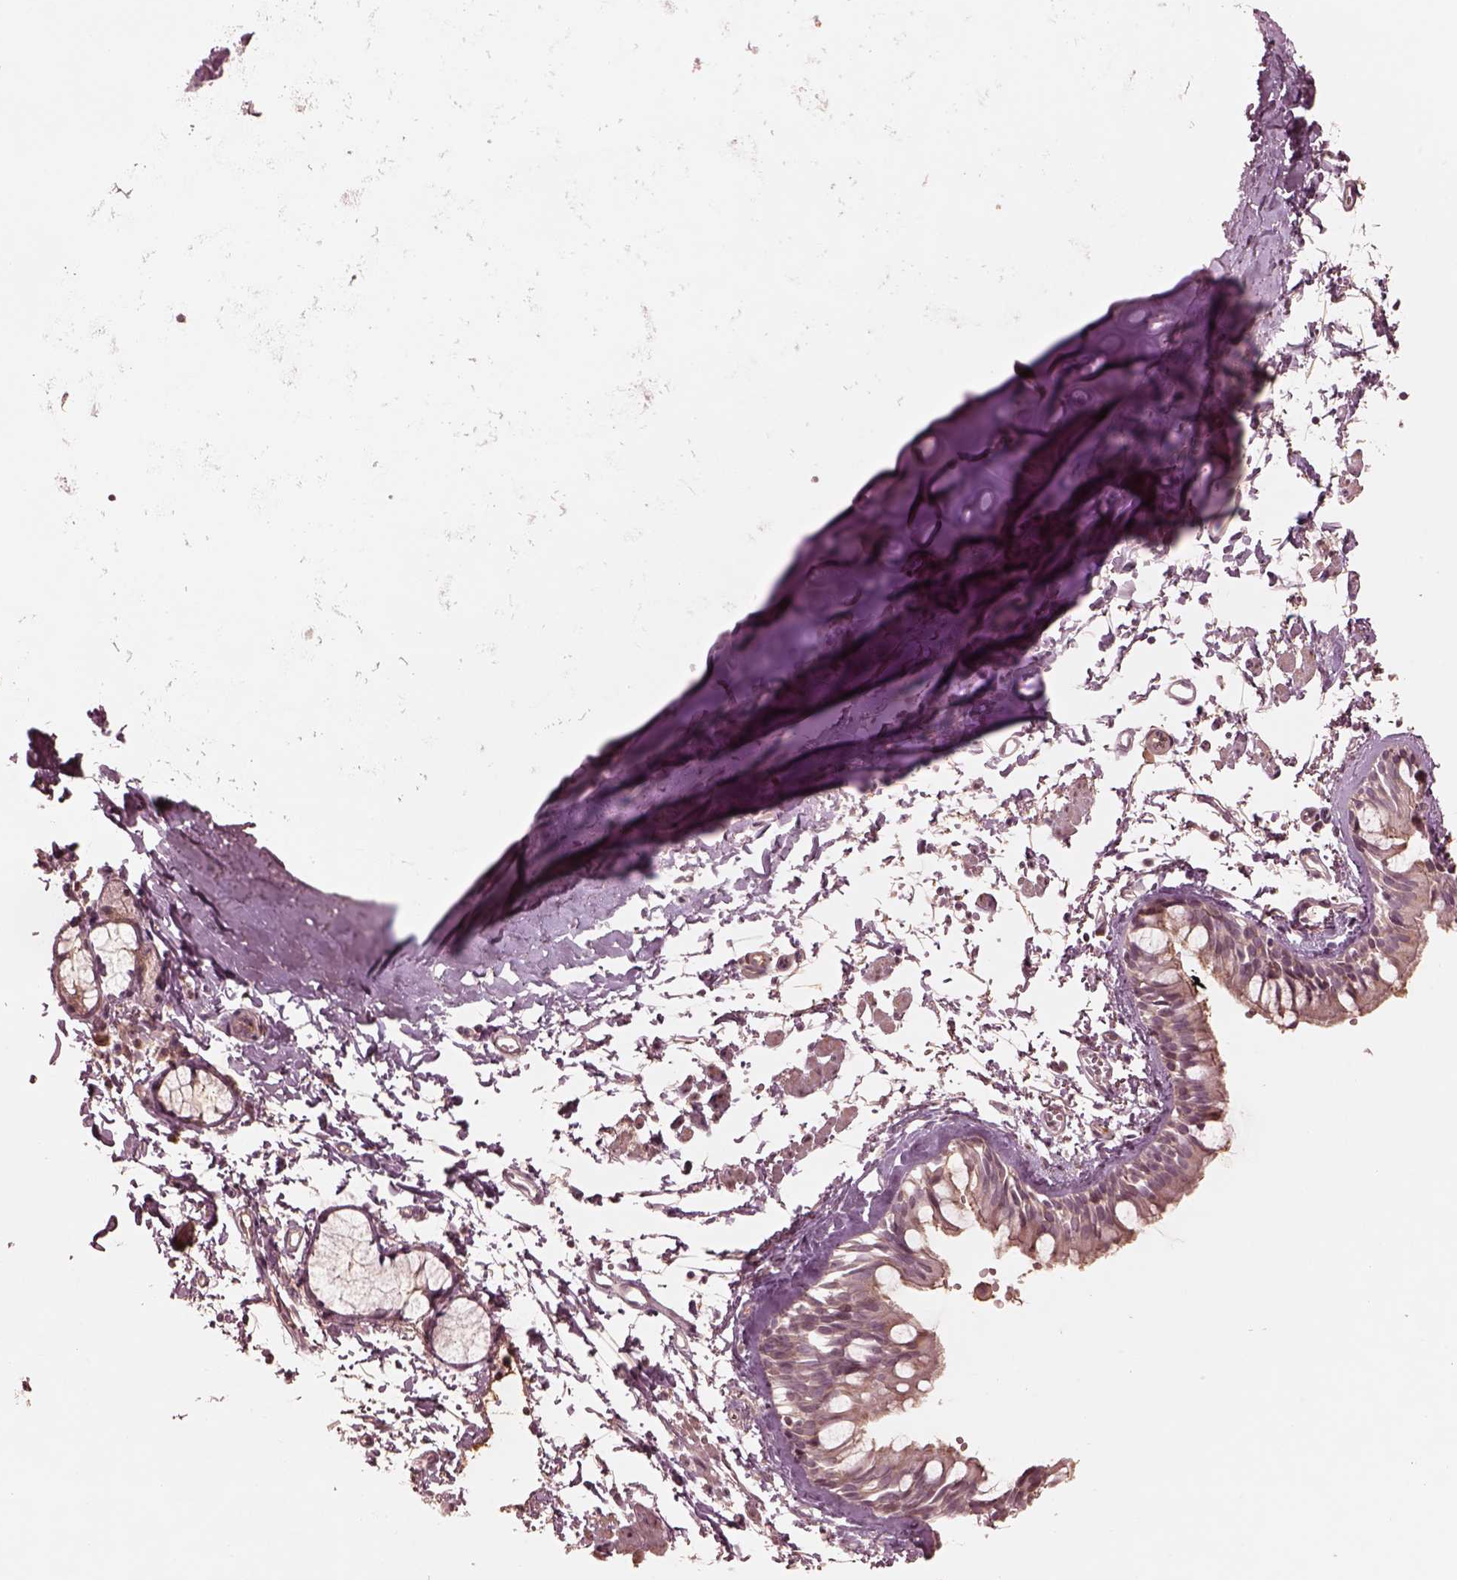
{"staining": {"intensity": "negative", "quantity": "none", "location": "none"}, "tissue": "bronchus", "cell_type": "Respiratory epithelial cells", "image_type": "normal", "snomed": [{"axis": "morphology", "description": "Normal tissue, NOS"}, {"axis": "topography", "description": "Cartilage tissue"}, {"axis": "topography", "description": "Bronchus"}], "caption": "An image of bronchus stained for a protein shows no brown staining in respiratory epithelial cells. Brightfield microscopy of IHC stained with DAB (brown) and hematoxylin (blue), captured at high magnification.", "gene": "TF", "patient": {"sex": "female", "age": 59}}